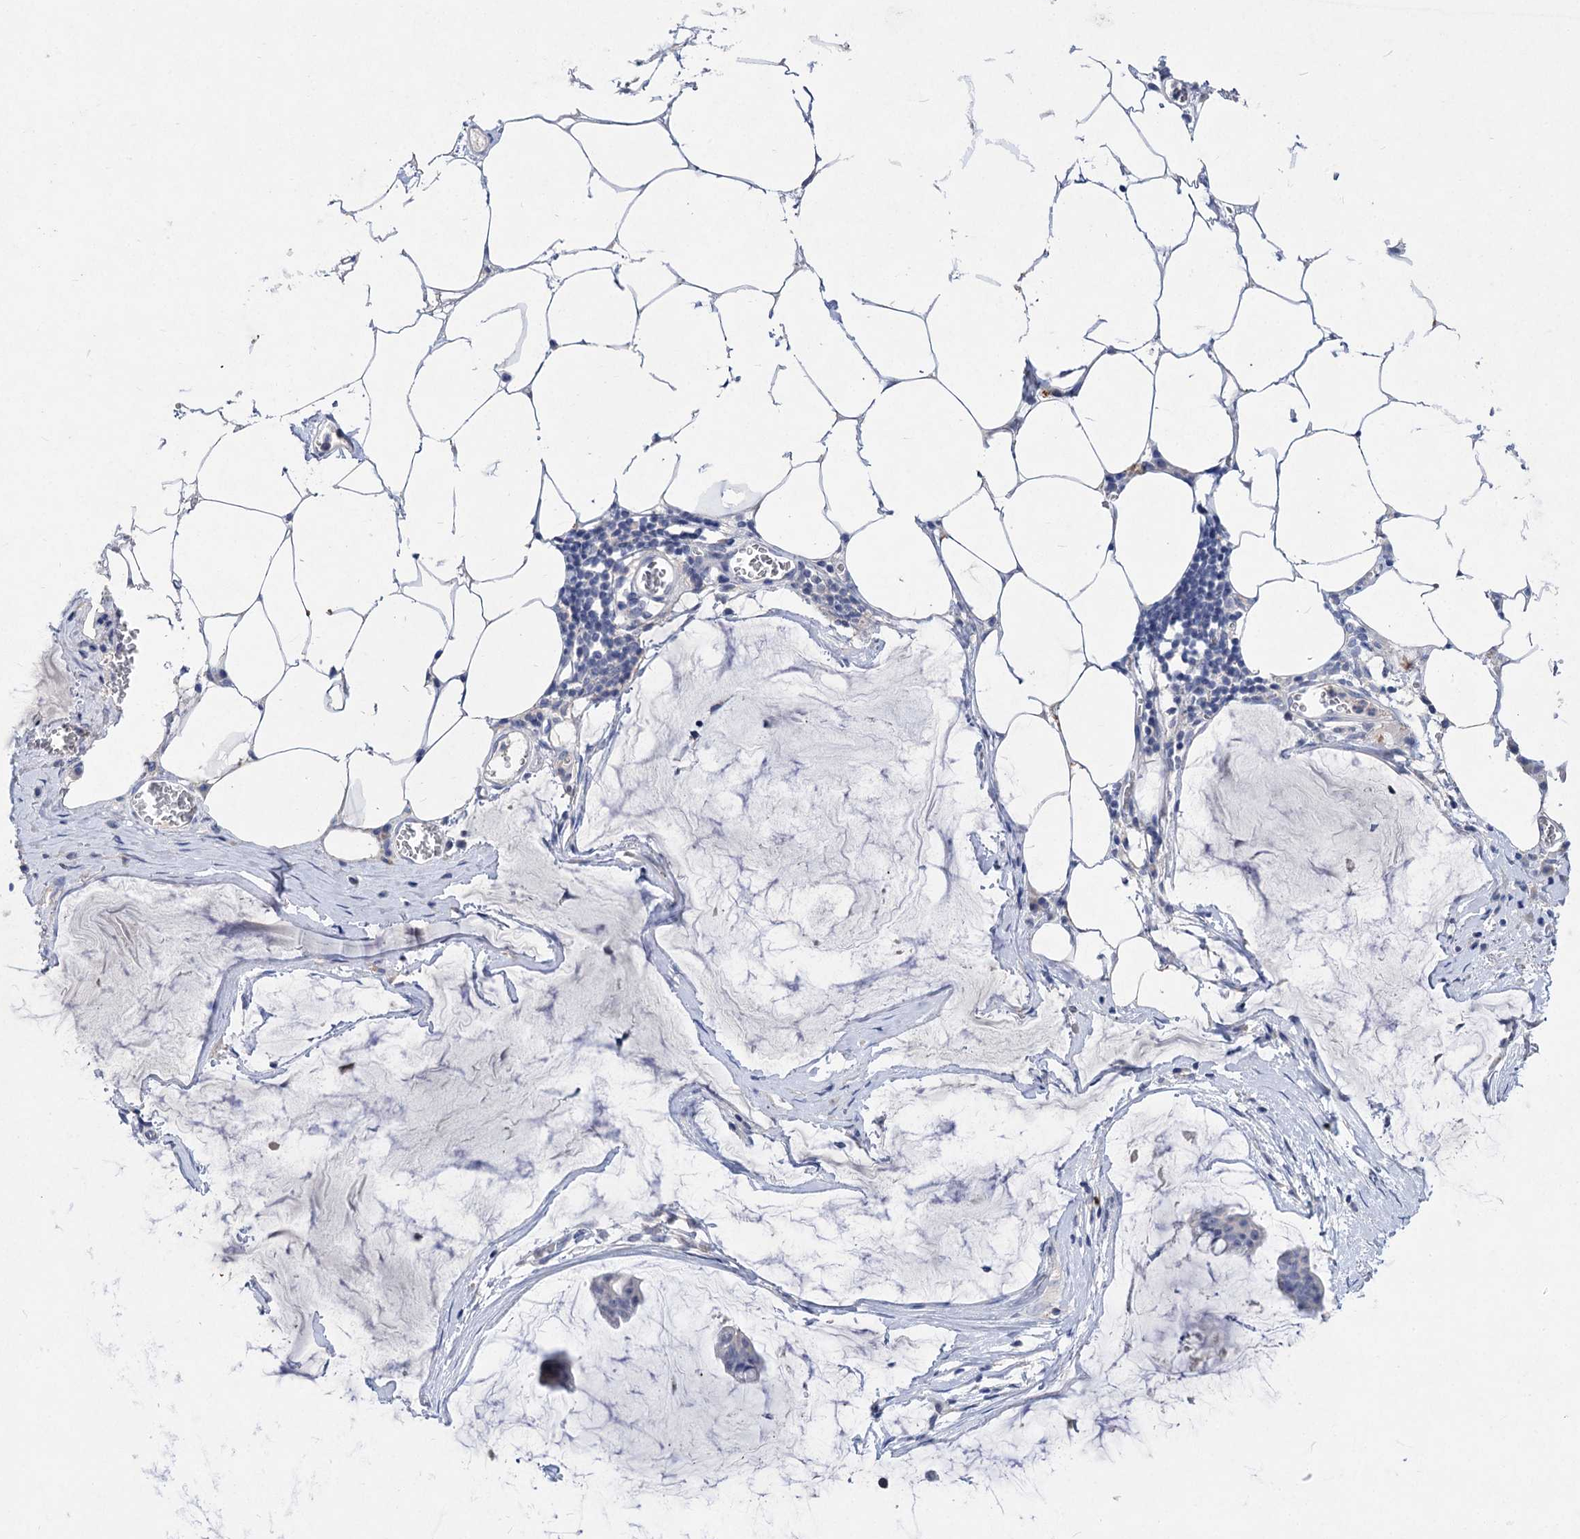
{"staining": {"intensity": "negative", "quantity": "none", "location": "none"}, "tissue": "ovarian cancer", "cell_type": "Tumor cells", "image_type": "cancer", "snomed": [{"axis": "morphology", "description": "Cystadenocarcinoma, mucinous, NOS"}, {"axis": "topography", "description": "Ovary"}], "caption": "Ovarian mucinous cystadenocarcinoma was stained to show a protein in brown. There is no significant expression in tumor cells. The staining was performed using DAB (3,3'-diaminobenzidine) to visualize the protein expression in brown, while the nuclei were stained in blue with hematoxylin (Magnification: 20x).", "gene": "ATP4A", "patient": {"sex": "female", "age": 73}}